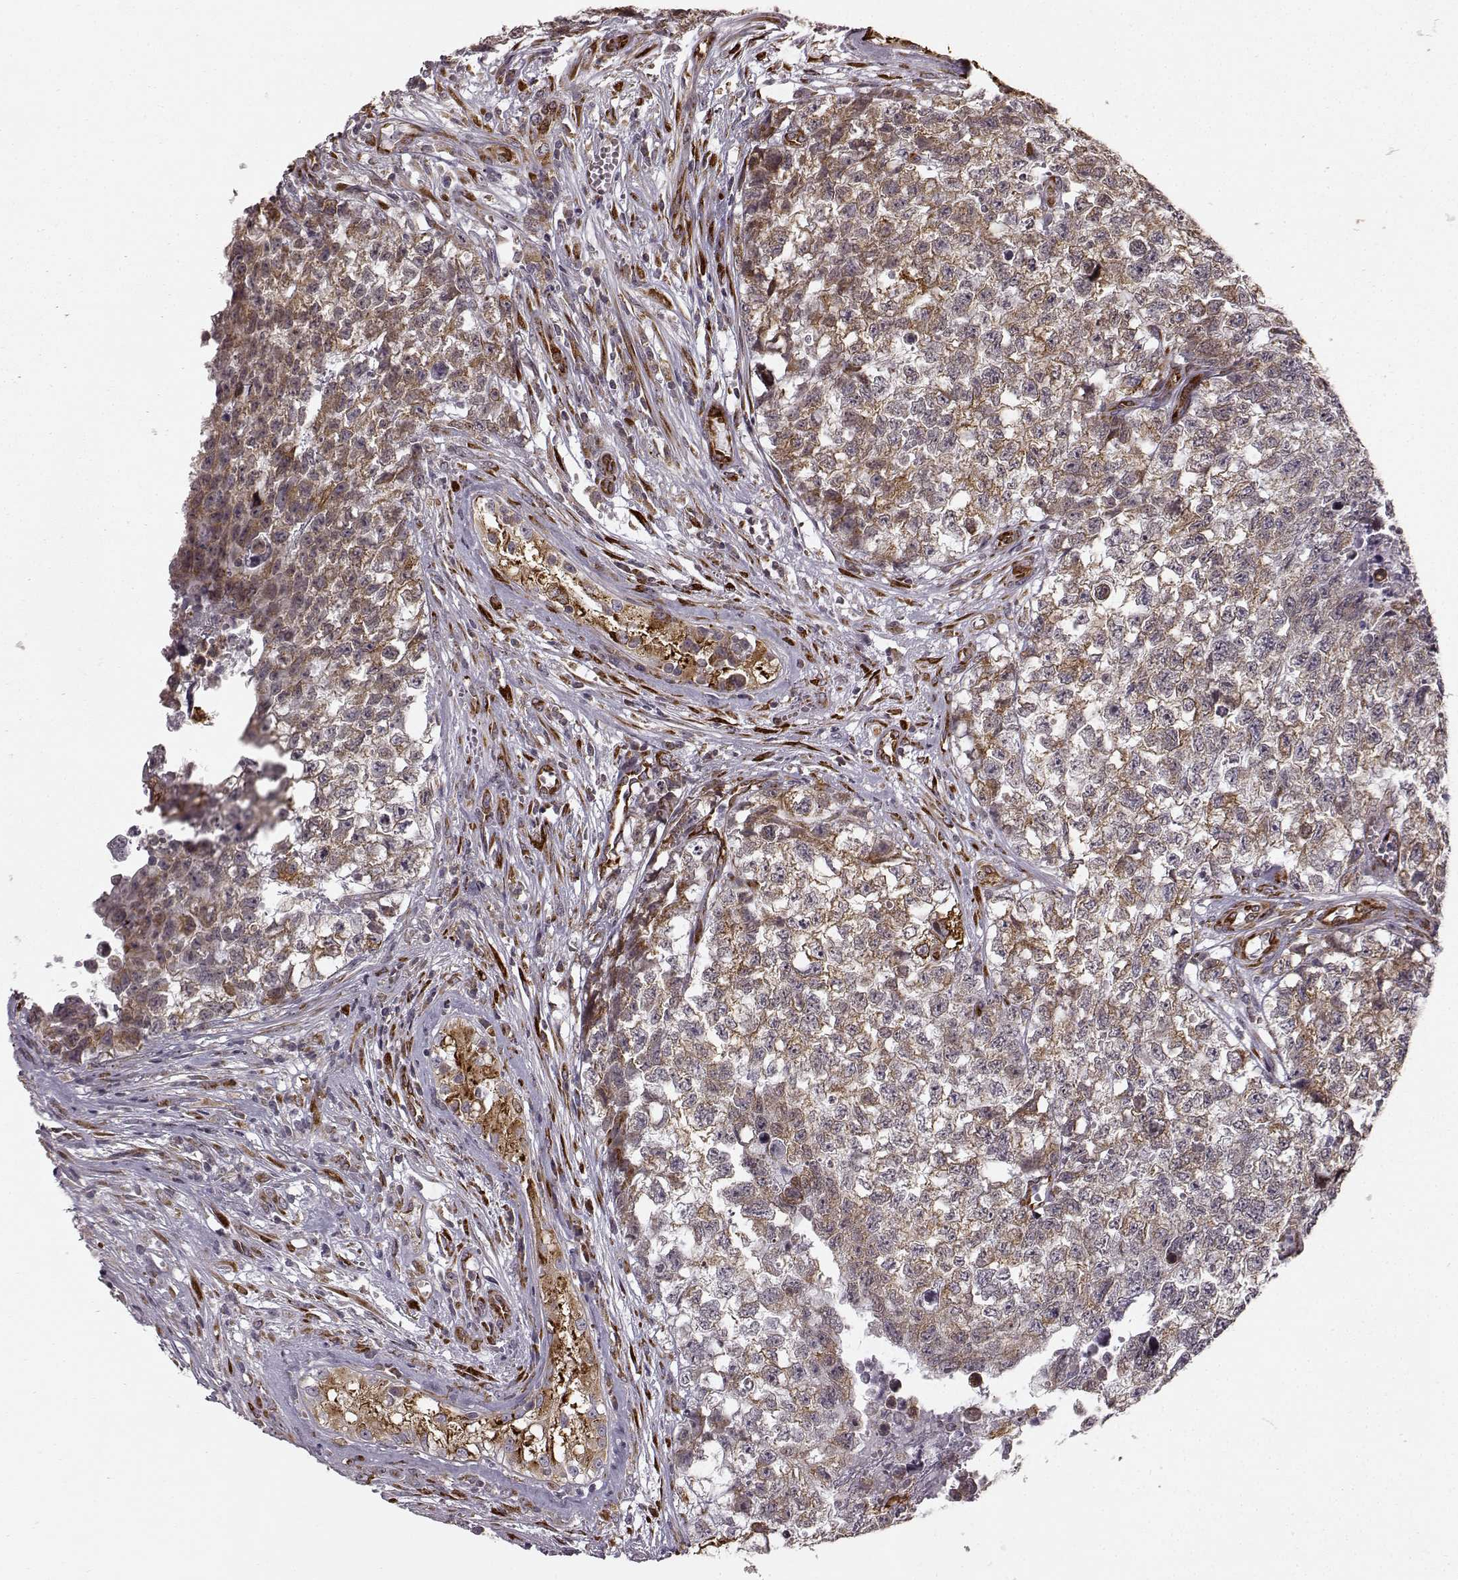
{"staining": {"intensity": "weak", "quantity": ">75%", "location": "cytoplasmic/membranous"}, "tissue": "testis cancer", "cell_type": "Tumor cells", "image_type": "cancer", "snomed": [{"axis": "morphology", "description": "Seminoma, NOS"}, {"axis": "morphology", "description": "Carcinoma, Embryonal, NOS"}, {"axis": "topography", "description": "Testis"}], "caption": "DAB immunohistochemical staining of human testis cancer demonstrates weak cytoplasmic/membranous protein positivity in about >75% of tumor cells.", "gene": "TMEM14A", "patient": {"sex": "male", "age": 22}}